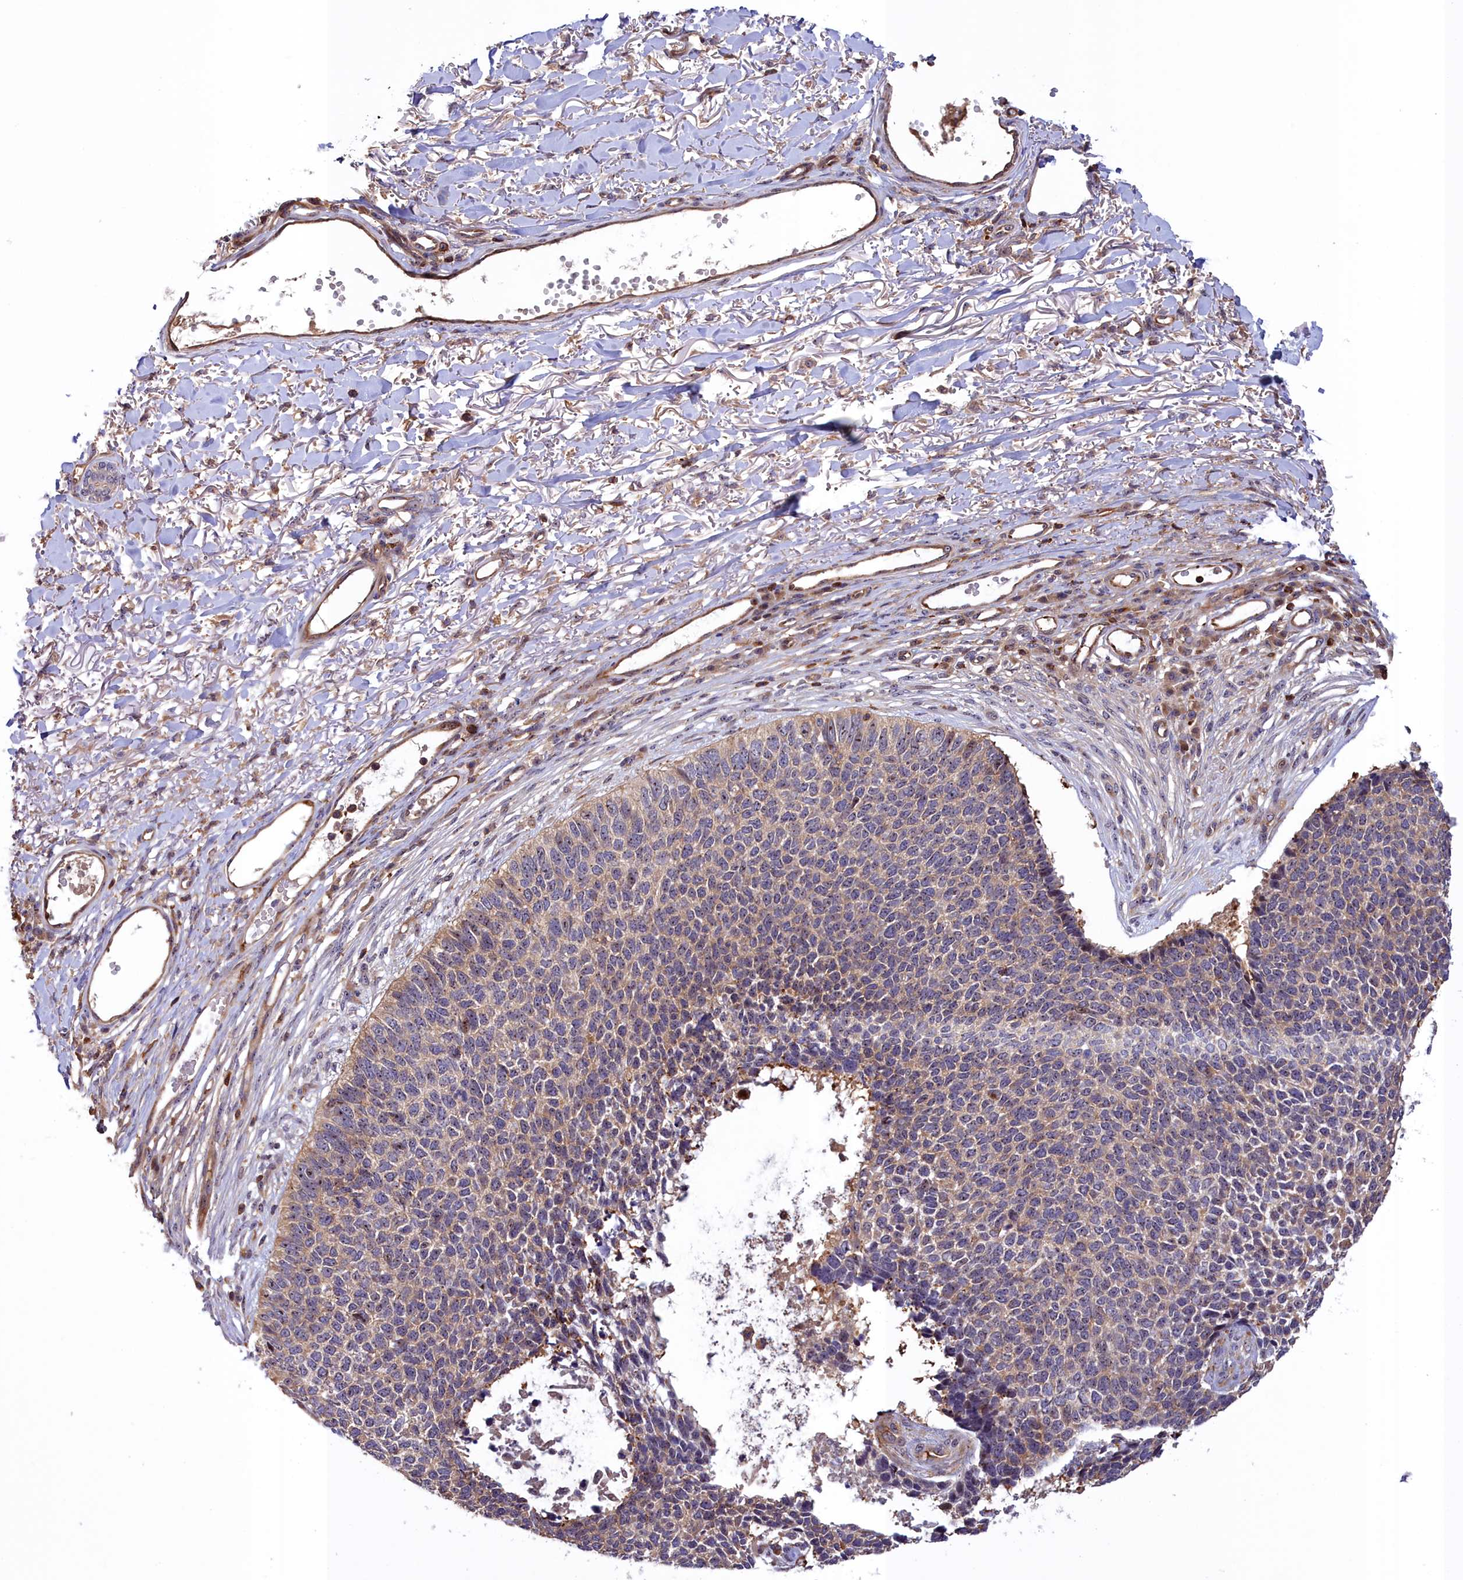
{"staining": {"intensity": "weak", "quantity": "<25%", "location": "cytoplasmic/membranous"}, "tissue": "skin cancer", "cell_type": "Tumor cells", "image_type": "cancer", "snomed": [{"axis": "morphology", "description": "Basal cell carcinoma"}, {"axis": "topography", "description": "Skin"}], "caption": "This is a histopathology image of immunohistochemistry (IHC) staining of skin basal cell carcinoma, which shows no expression in tumor cells. (Immunohistochemistry (ihc), brightfield microscopy, high magnification).", "gene": "NEURL4", "patient": {"sex": "female", "age": 84}}